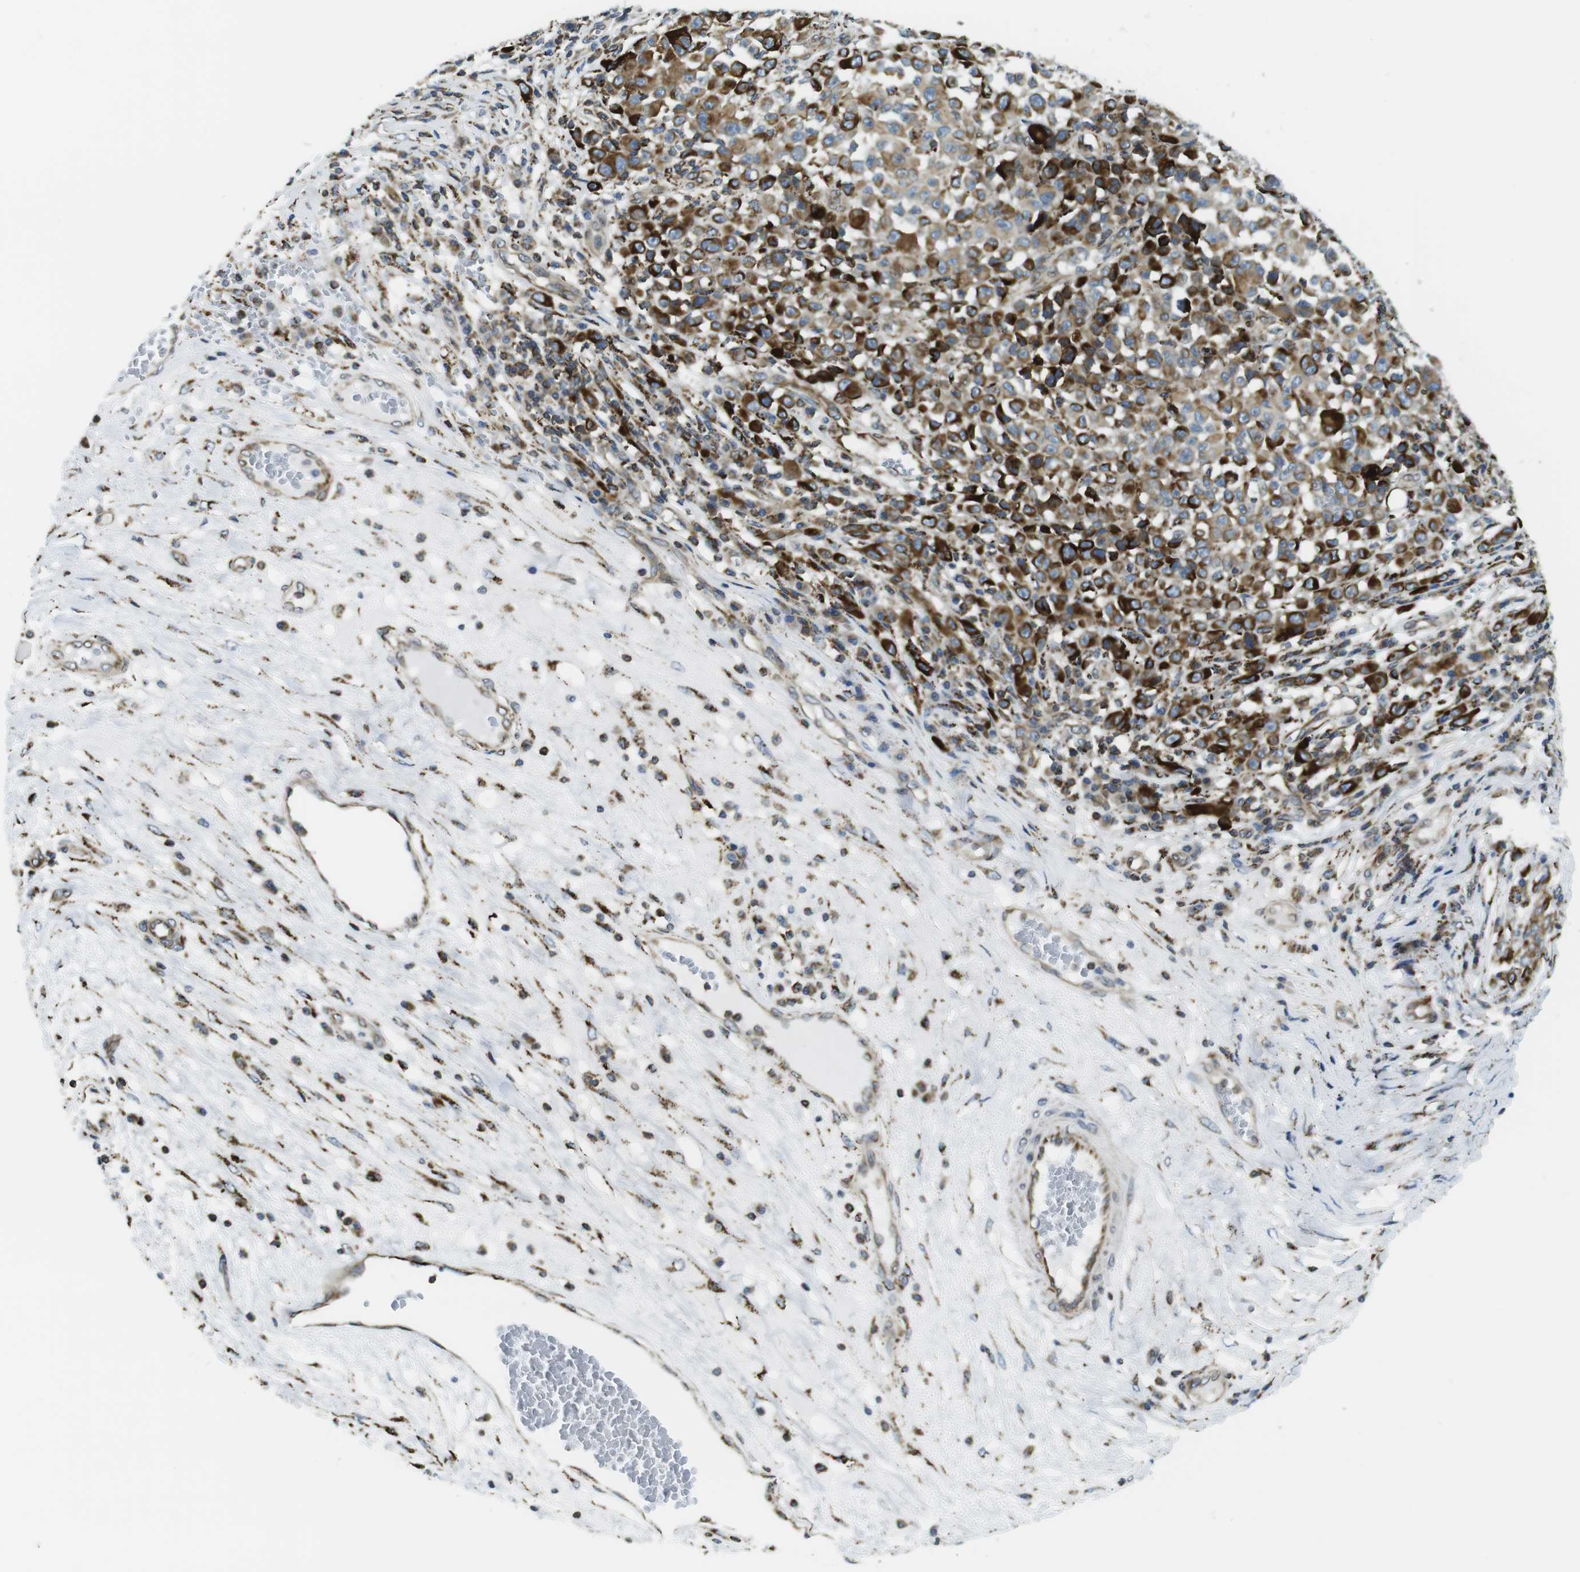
{"staining": {"intensity": "moderate", "quantity": ">75%", "location": "cytoplasmic/membranous"}, "tissue": "melanoma", "cell_type": "Tumor cells", "image_type": "cancer", "snomed": [{"axis": "morphology", "description": "Malignant melanoma, NOS"}, {"axis": "topography", "description": "Skin"}], "caption": "Human malignant melanoma stained with a protein marker exhibits moderate staining in tumor cells.", "gene": "KCNE3", "patient": {"sex": "female", "age": 82}}